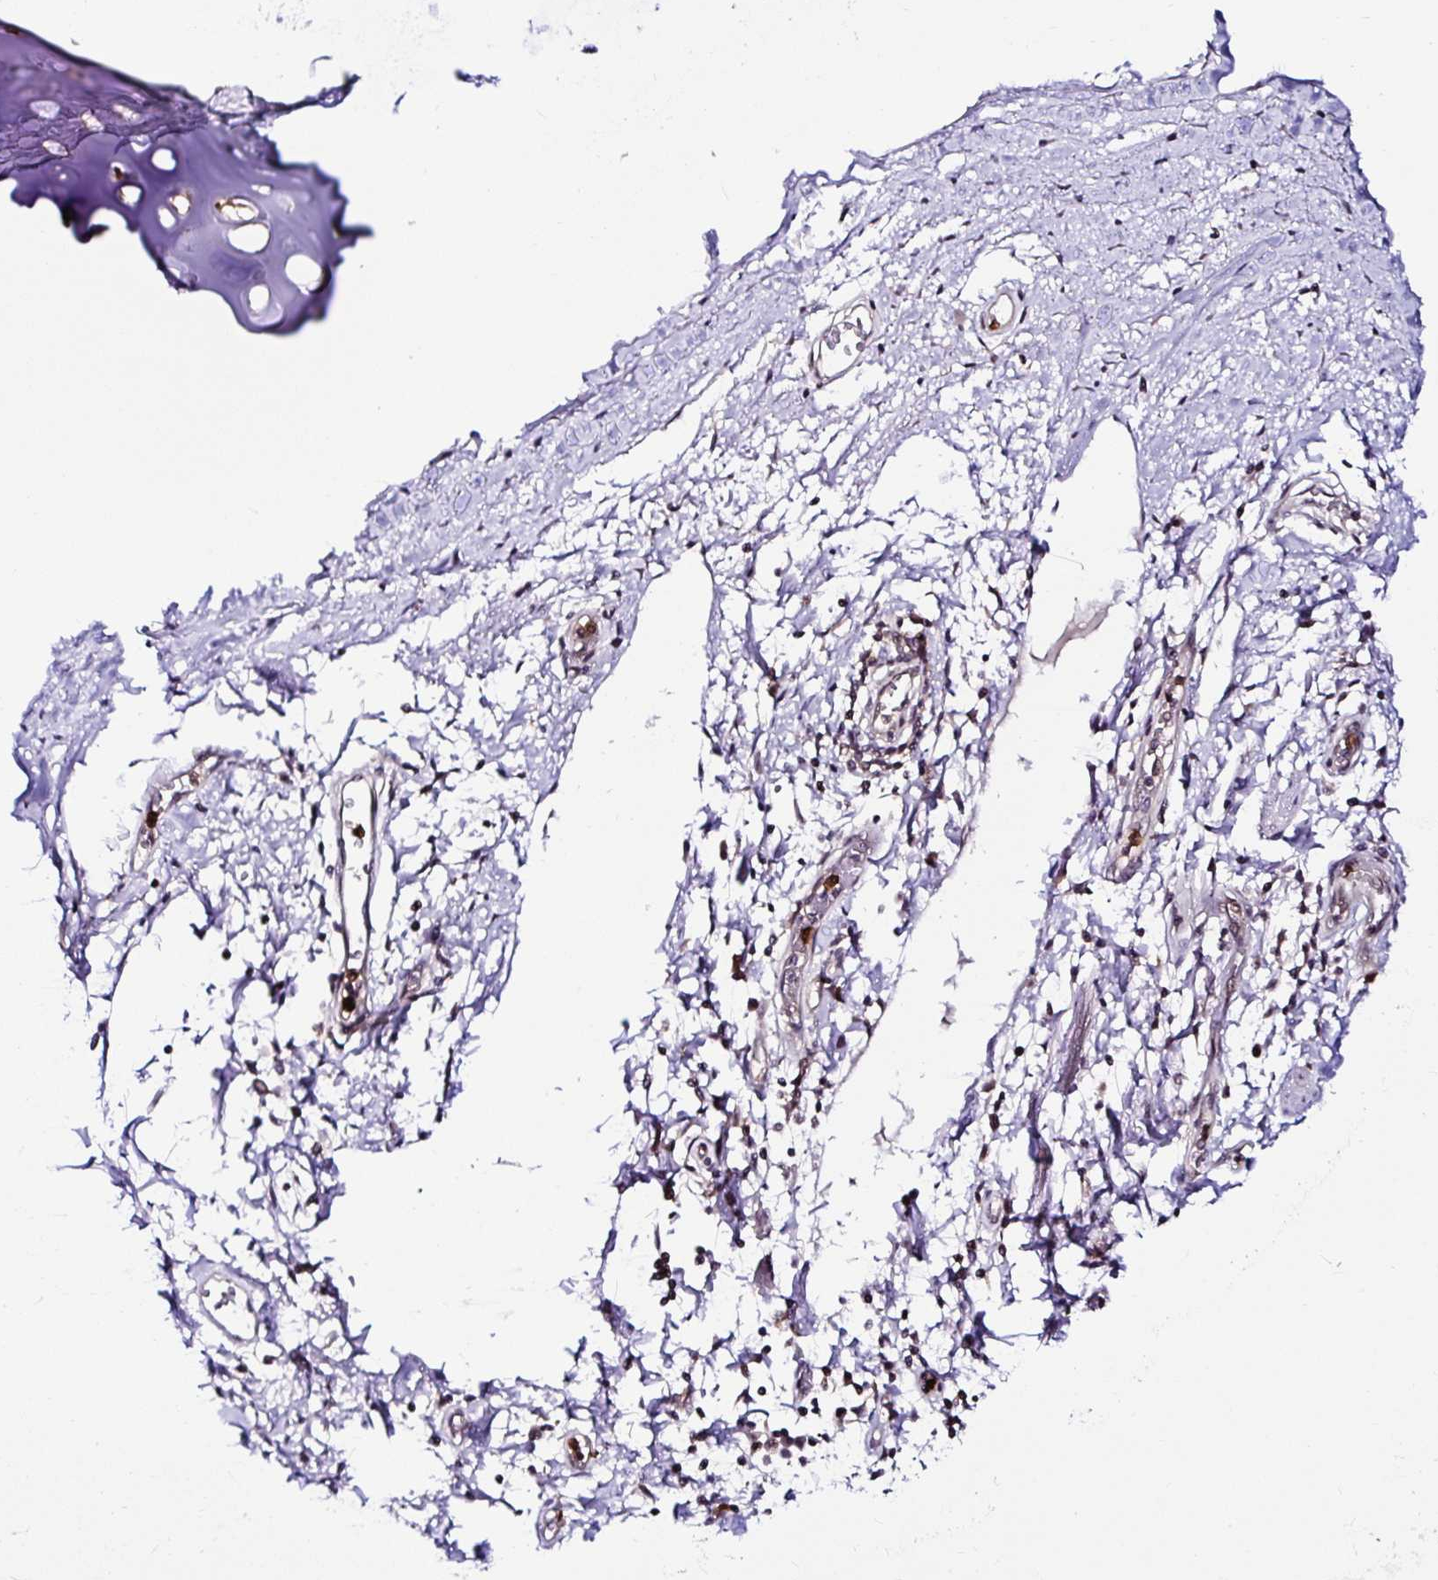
{"staining": {"intensity": "negative", "quantity": "none", "location": "none"}, "tissue": "adipose tissue", "cell_type": "Adipocytes", "image_type": "normal", "snomed": [{"axis": "morphology", "description": "Normal tissue, NOS"}, {"axis": "morphology", "description": "Degeneration, NOS"}, {"axis": "topography", "description": "Cartilage tissue"}, {"axis": "topography", "description": "Lung"}], "caption": "Photomicrograph shows no protein positivity in adipocytes of benign adipose tissue. (DAB immunohistochemistry with hematoxylin counter stain).", "gene": "PIN4", "patient": {"sex": "female", "age": 61}}